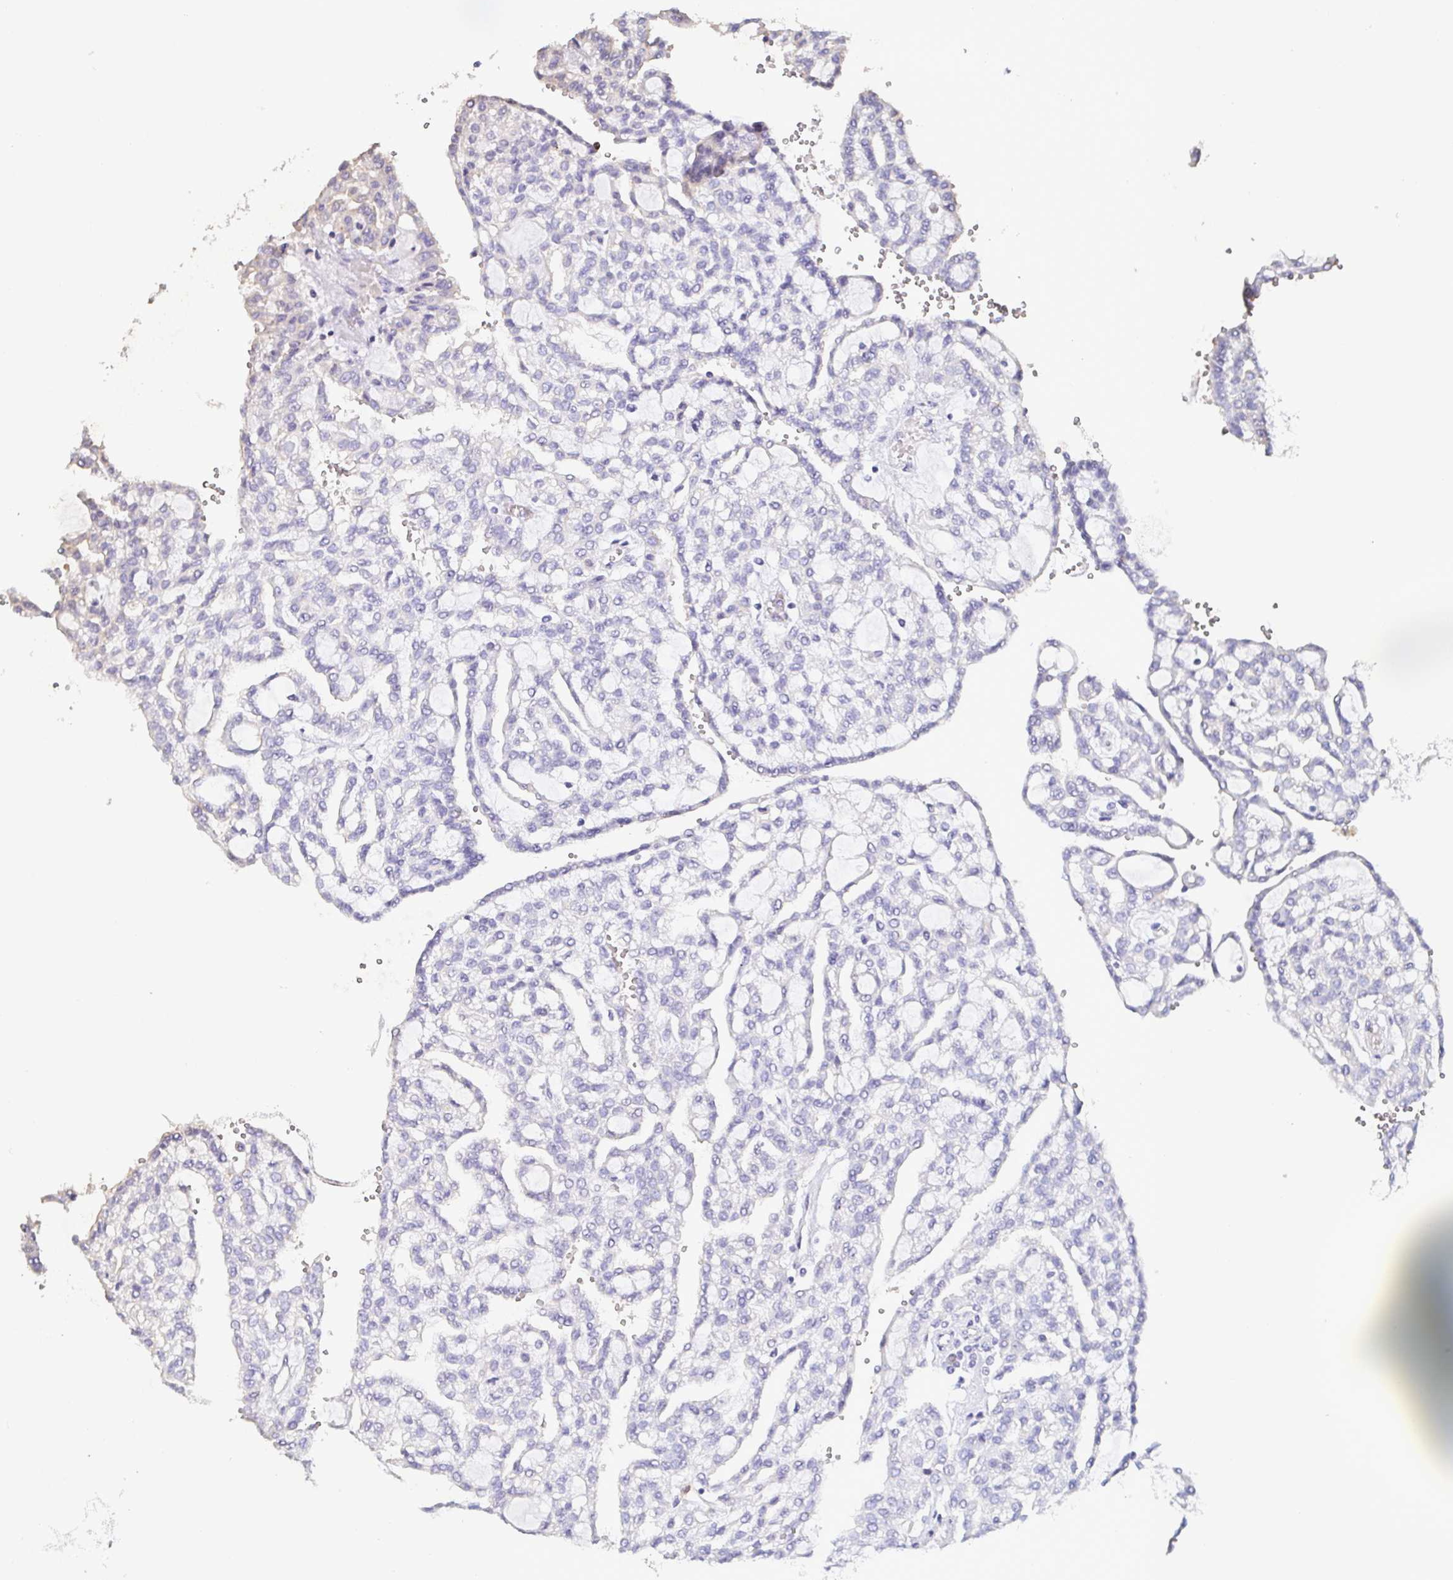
{"staining": {"intensity": "negative", "quantity": "none", "location": "none"}, "tissue": "renal cancer", "cell_type": "Tumor cells", "image_type": "cancer", "snomed": [{"axis": "morphology", "description": "Adenocarcinoma, NOS"}, {"axis": "topography", "description": "Kidney"}], "caption": "The histopathology image exhibits no staining of tumor cells in adenocarcinoma (renal). (Immunohistochemistry, brightfield microscopy, high magnification).", "gene": "BPIFA2", "patient": {"sex": "male", "age": 63}}